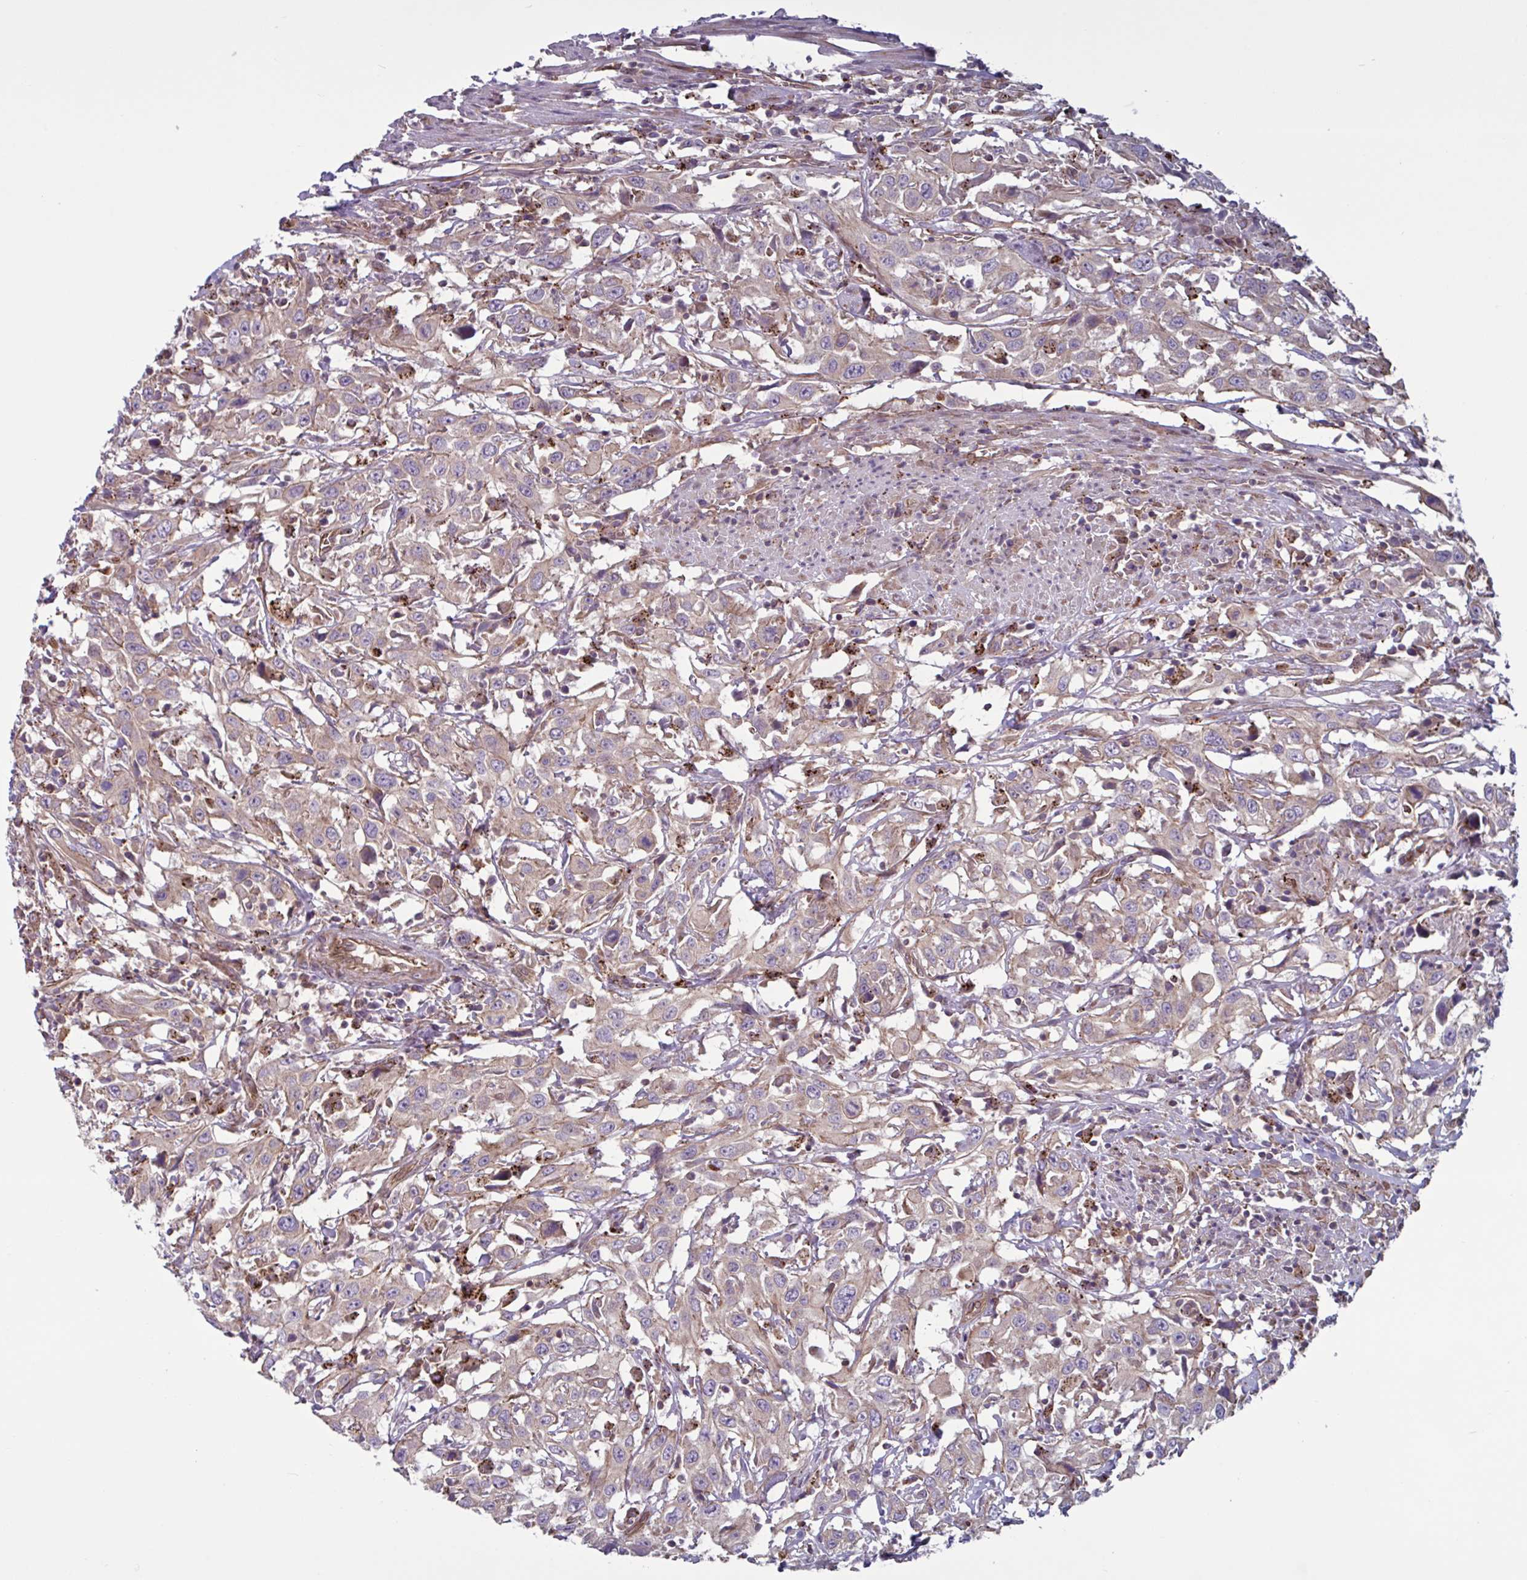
{"staining": {"intensity": "weak", "quantity": "25%-75%", "location": "cytoplasmic/membranous"}, "tissue": "urothelial cancer", "cell_type": "Tumor cells", "image_type": "cancer", "snomed": [{"axis": "morphology", "description": "Urothelial carcinoma, High grade"}, {"axis": "topography", "description": "Urinary bladder"}], "caption": "IHC of human urothelial cancer reveals low levels of weak cytoplasmic/membranous staining in approximately 25%-75% of tumor cells.", "gene": "GLTP", "patient": {"sex": "male", "age": 61}}